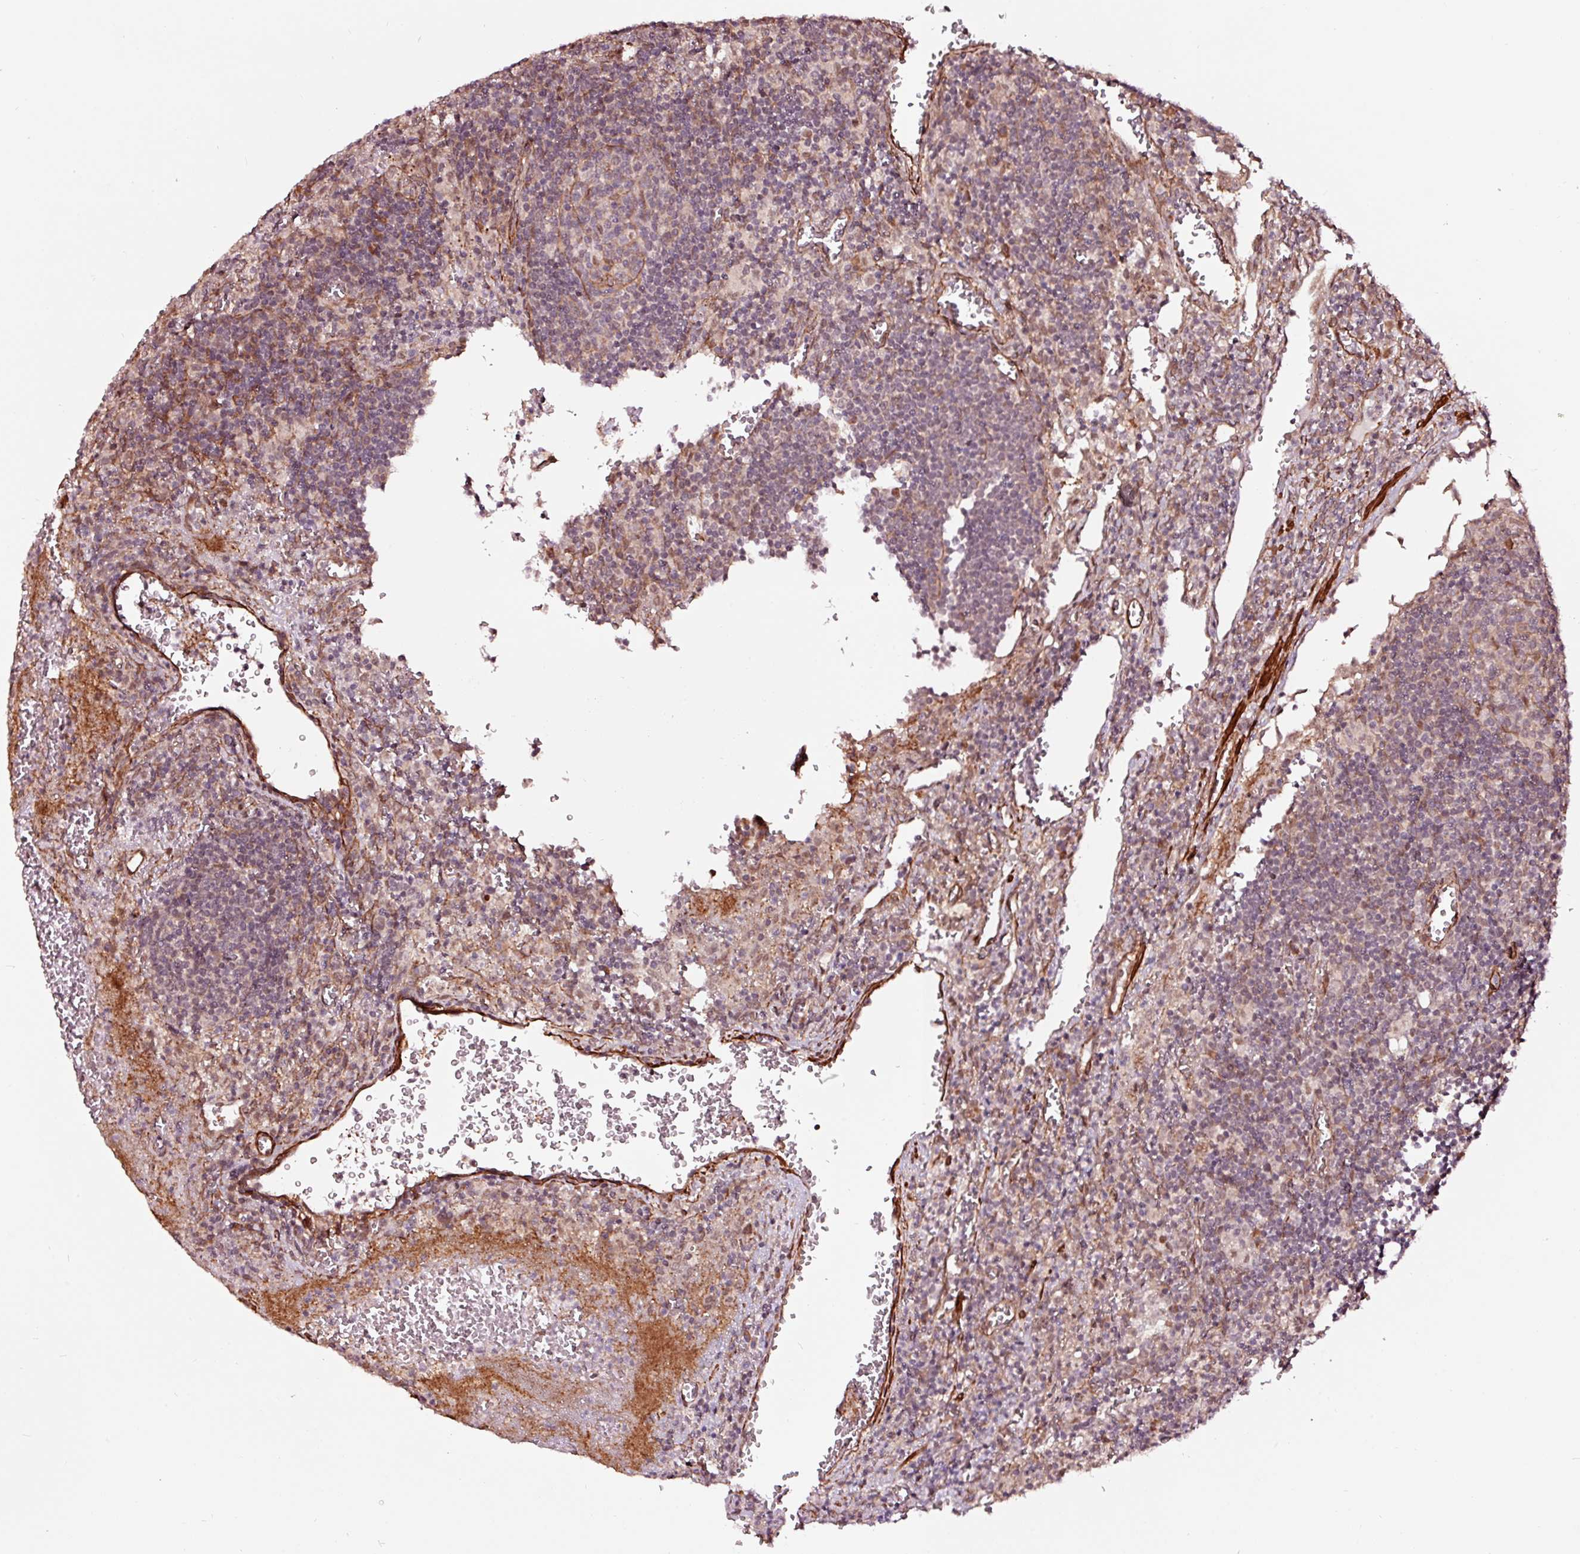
{"staining": {"intensity": "negative", "quantity": "none", "location": "none"}, "tissue": "lymph node", "cell_type": "Non-germinal center cells", "image_type": "normal", "snomed": [{"axis": "morphology", "description": "Normal tissue, NOS"}, {"axis": "topography", "description": "Lymph node"}], "caption": "High power microscopy image of an immunohistochemistry photomicrograph of unremarkable lymph node, revealing no significant staining in non-germinal center cells.", "gene": "TPM1", "patient": {"sex": "male", "age": 50}}